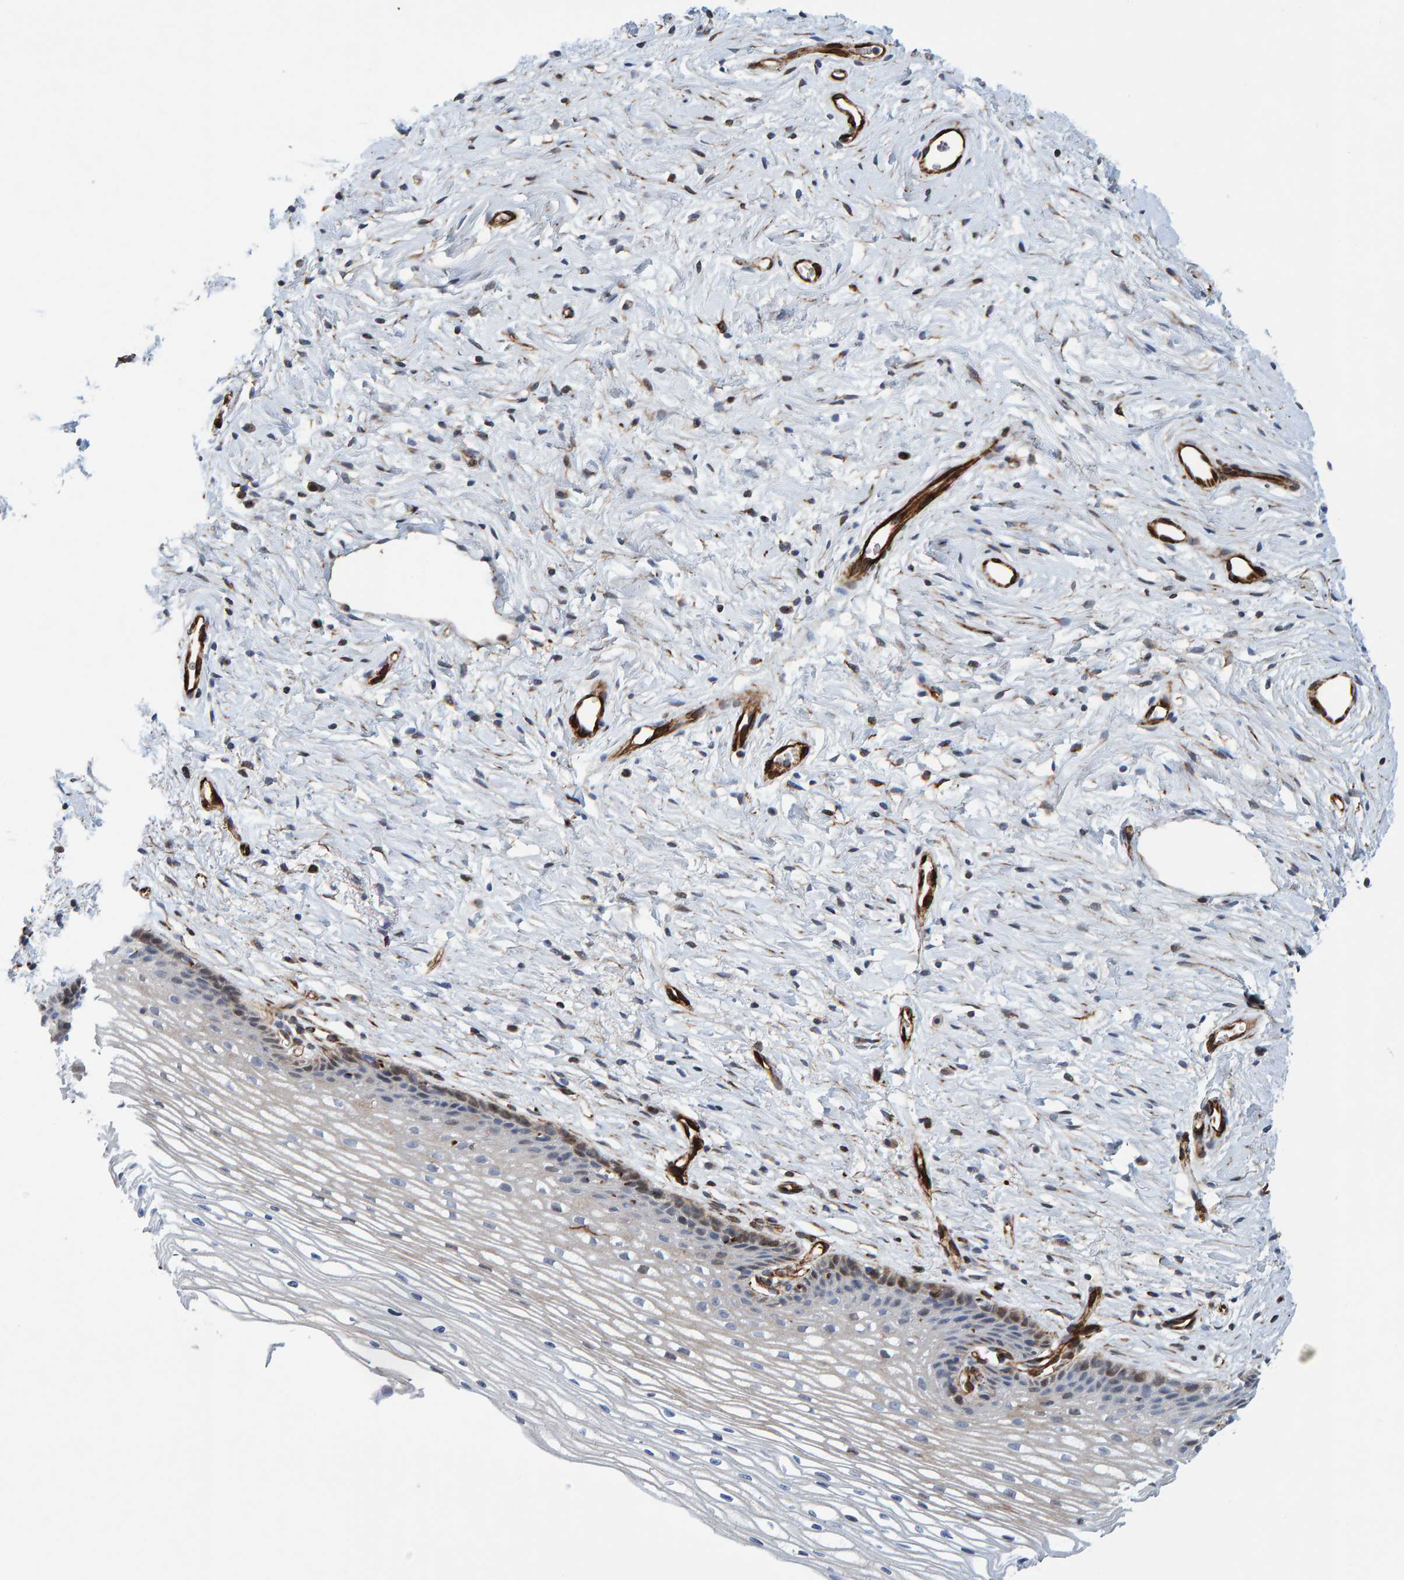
{"staining": {"intensity": "weak", "quantity": "<25%", "location": "cytoplasmic/membranous"}, "tissue": "cervix", "cell_type": "Glandular cells", "image_type": "normal", "snomed": [{"axis": "morphology", "description": "Normal tissue, NOS"}, {"axis": "topography", "description": "Cervix"}], "caption": "Immunohistochemical staining of unremarkable cervix reveals no significant expression in glandular cells.", "gene": "POLG2", "patient": {"sex": "female", "age": 77}}